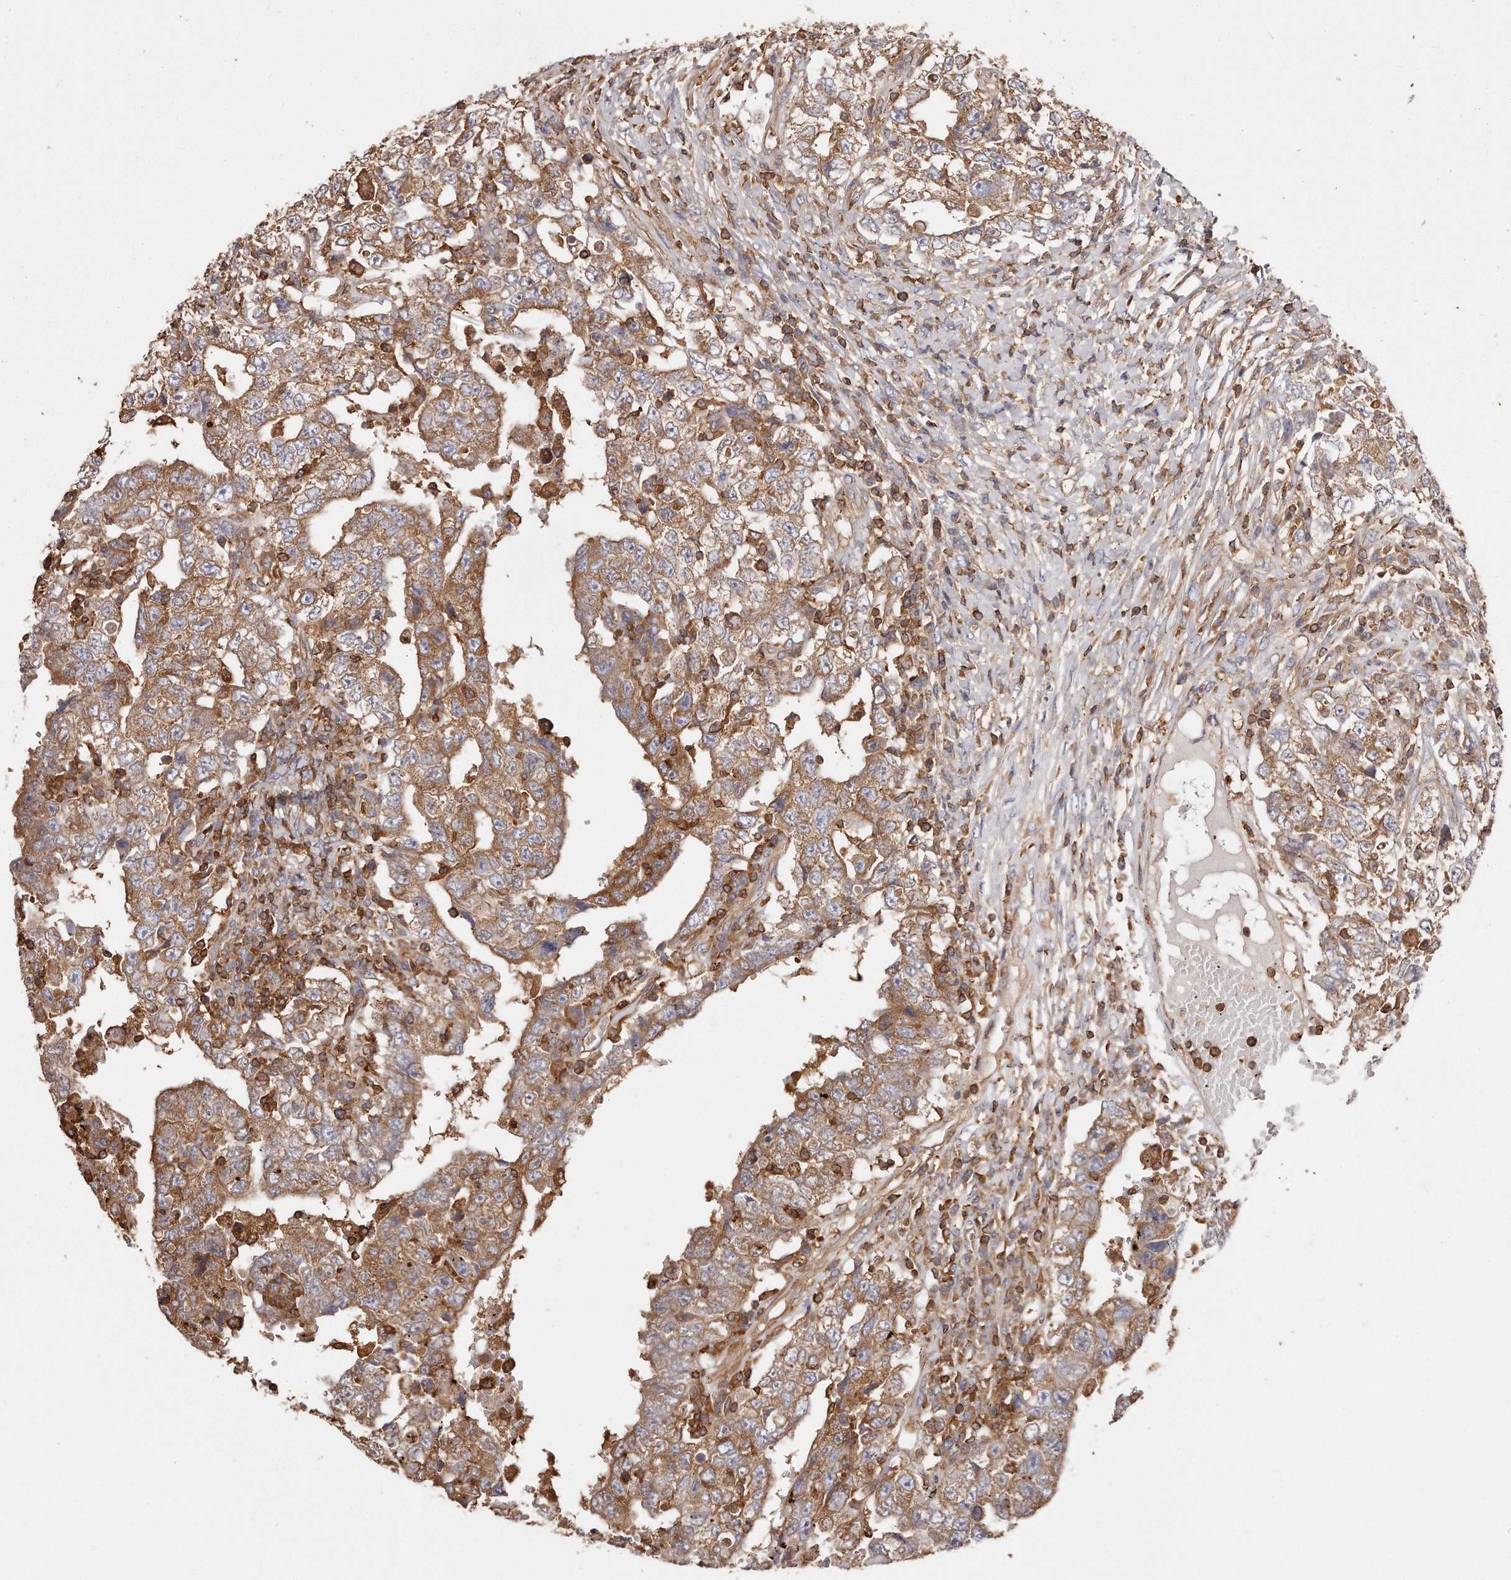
{"staining": {"intensity": "moderate", "quantity": ">75%", "location": "cytoplasmic/membranous"}, "tissue": "testis cancer", "cell_type": "Tumor cells", "image_type": "cancer", "snomed": [{"axis": "morphology", "description": "Carcinoma, Embryonal, NOS"}, {"axis": "topography", "description": "Testis"}], "caption": "This is a photomicrograph of IHC staining of testis cancer, which shows moderate positivity in the cytoplasmic/membranous of tumor cells.", "gene": "CAP1", "patient": {"sex": "male", "age": 26}}